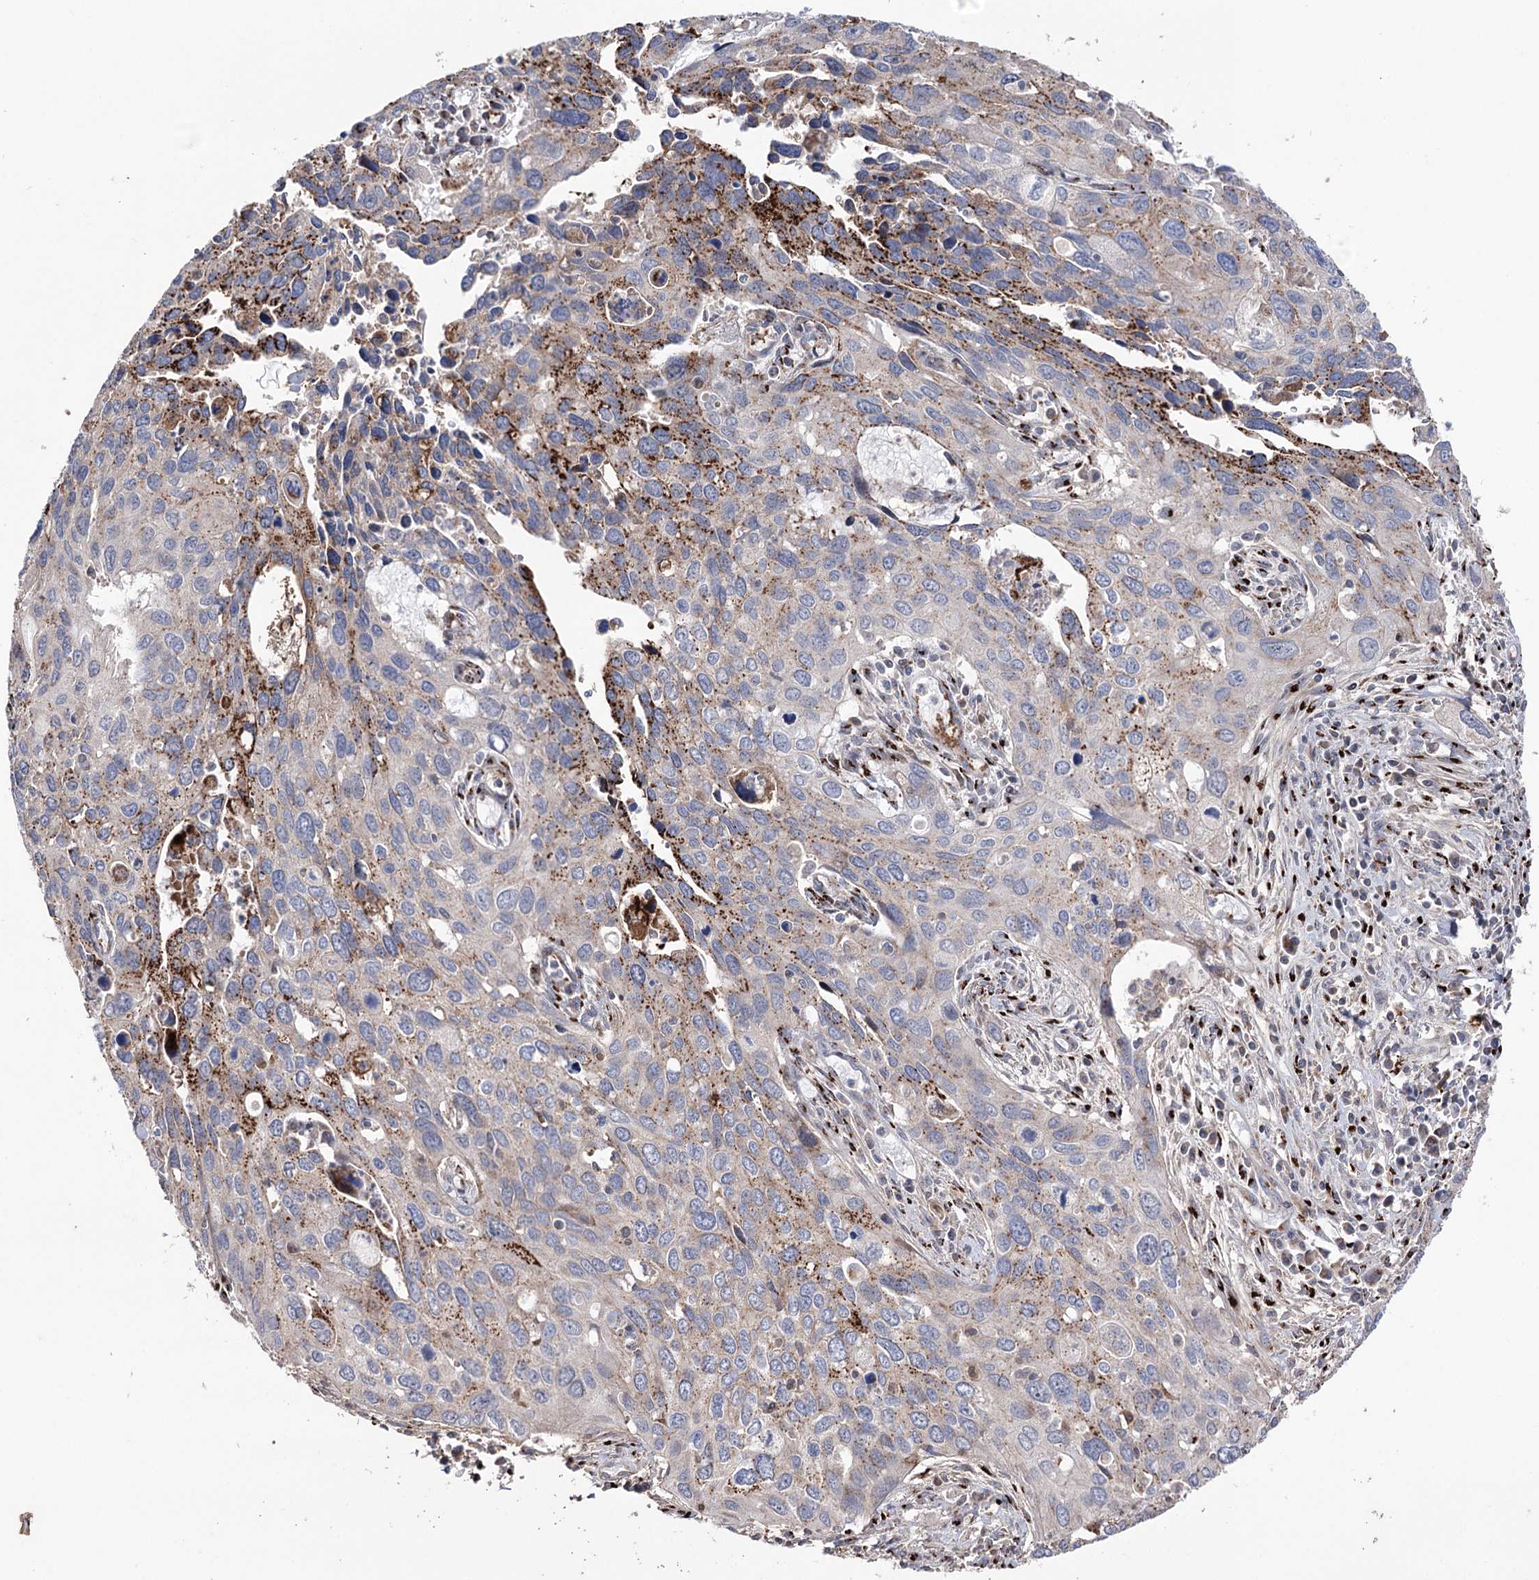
{"staining": {"intensity": "strong", "quantity": "25%-75%", "location": "cytoplasmic/membranous"}, "tissue": "cervical cancer", "cell_type": "Tumor cells", "image_type": "cancer", "snomed": [{"axis": "morphology", "description": "Squamous cell carcinoma, NOS"}, {"axis": "topography", "description": "Cervix"}], "caption": "Immunohistochemistry (IHC) (DAB) staining of human cervical cancer exhibits strong cytoplasmic/membranous protein staining in about 25%-75% of tumor cells. (Brightfield microscopy of DAB IHC at high magnification).", "gene": "ARHGAP20", "patient": {"sex": "female", "age": 55}}